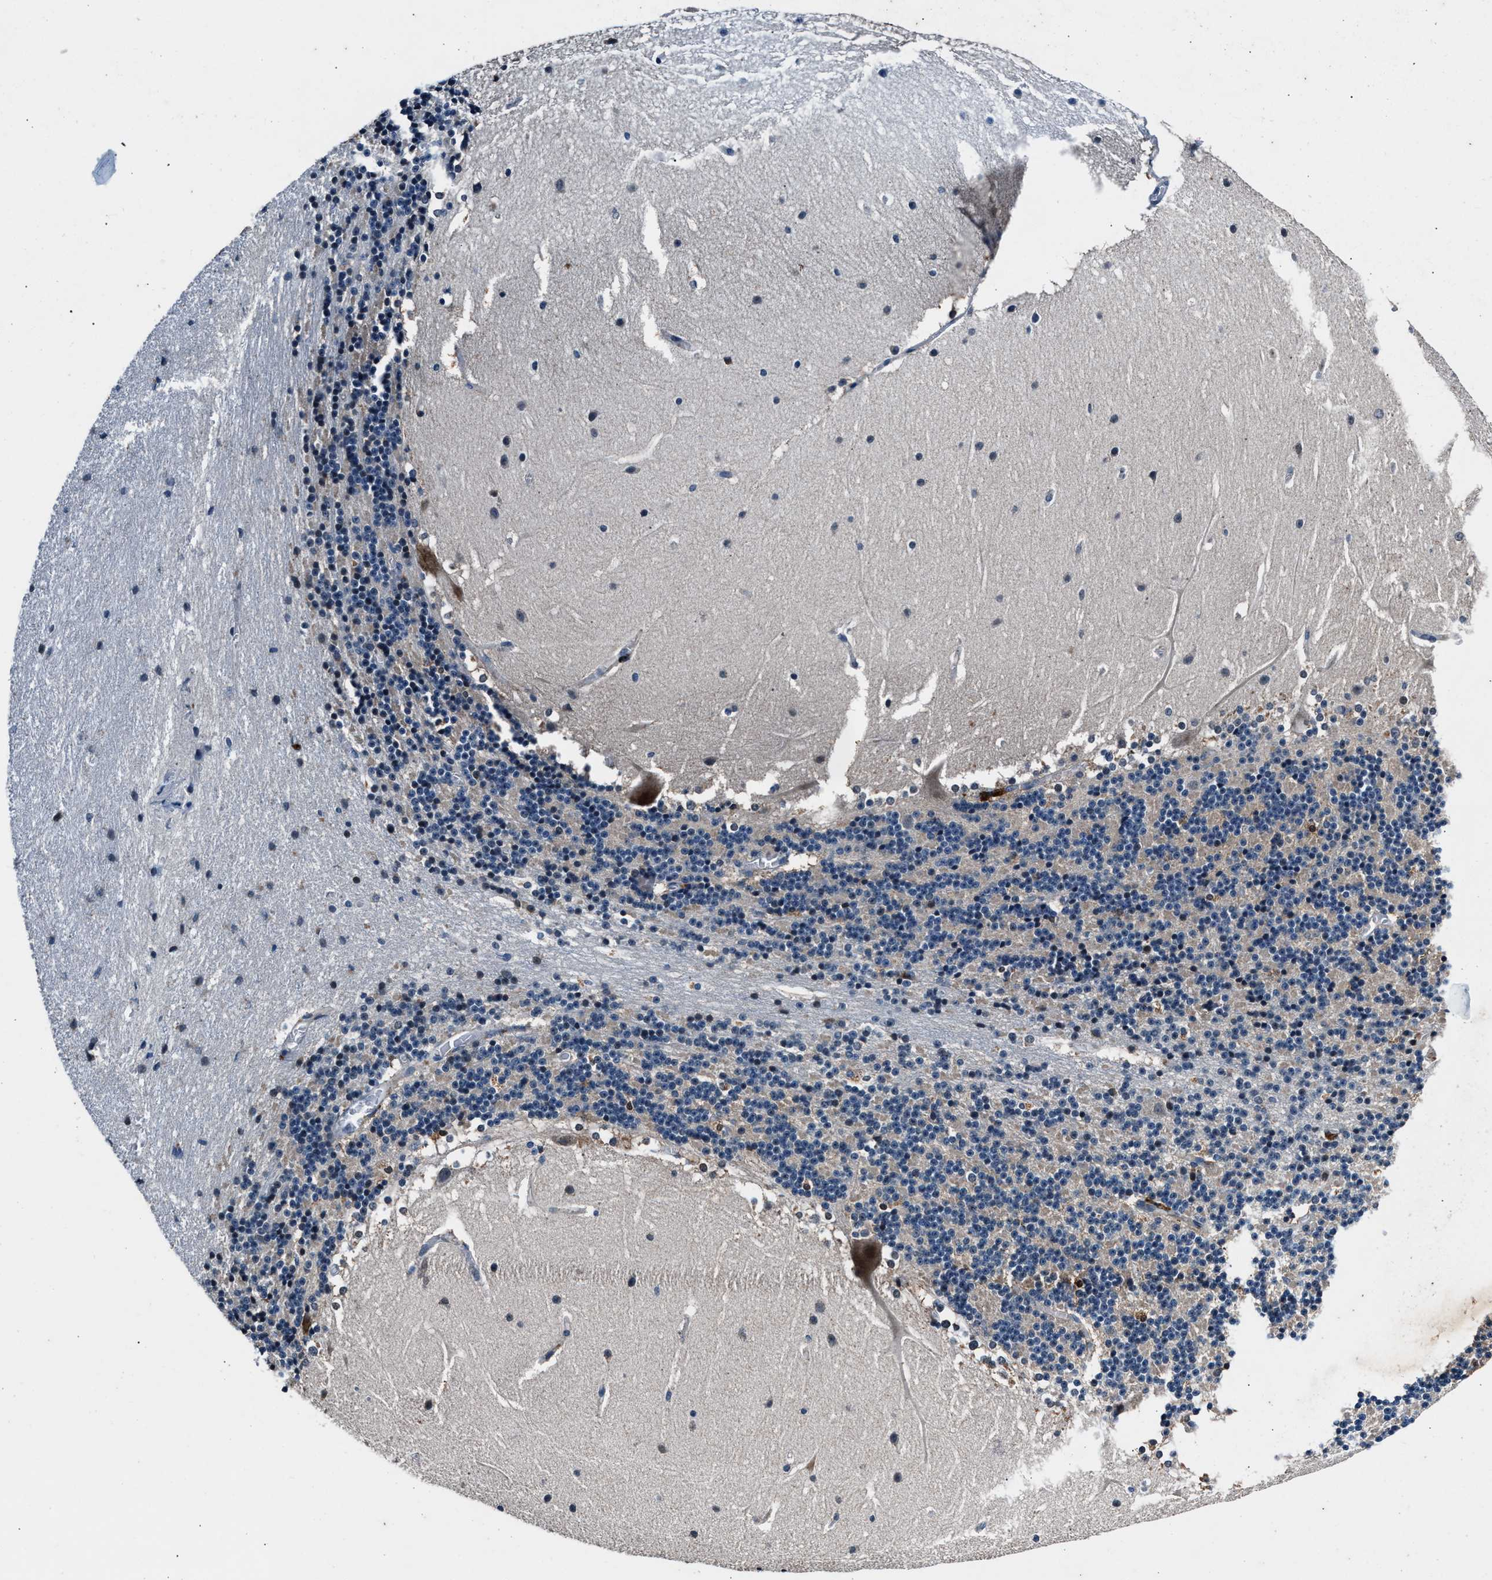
{"staining": {"intensity": "negative", "quantity": "none", "location": "none"}, "tissue": "cerebellum", "cell_type": "Cells in granular layer", "image_type": "normal", "snomed": [{"axis": "morphology", "description": "Normal tissue, NOS"}, {"axis": "topography", "description": "Cerebellum"}], "caption": "This is an immunohistochemistry photomicrograph of benign human cerebellum. There is no expression in cells in granular layer.", "gene": "DENND6B", "patient": {"sex": "female", "age": 19}}